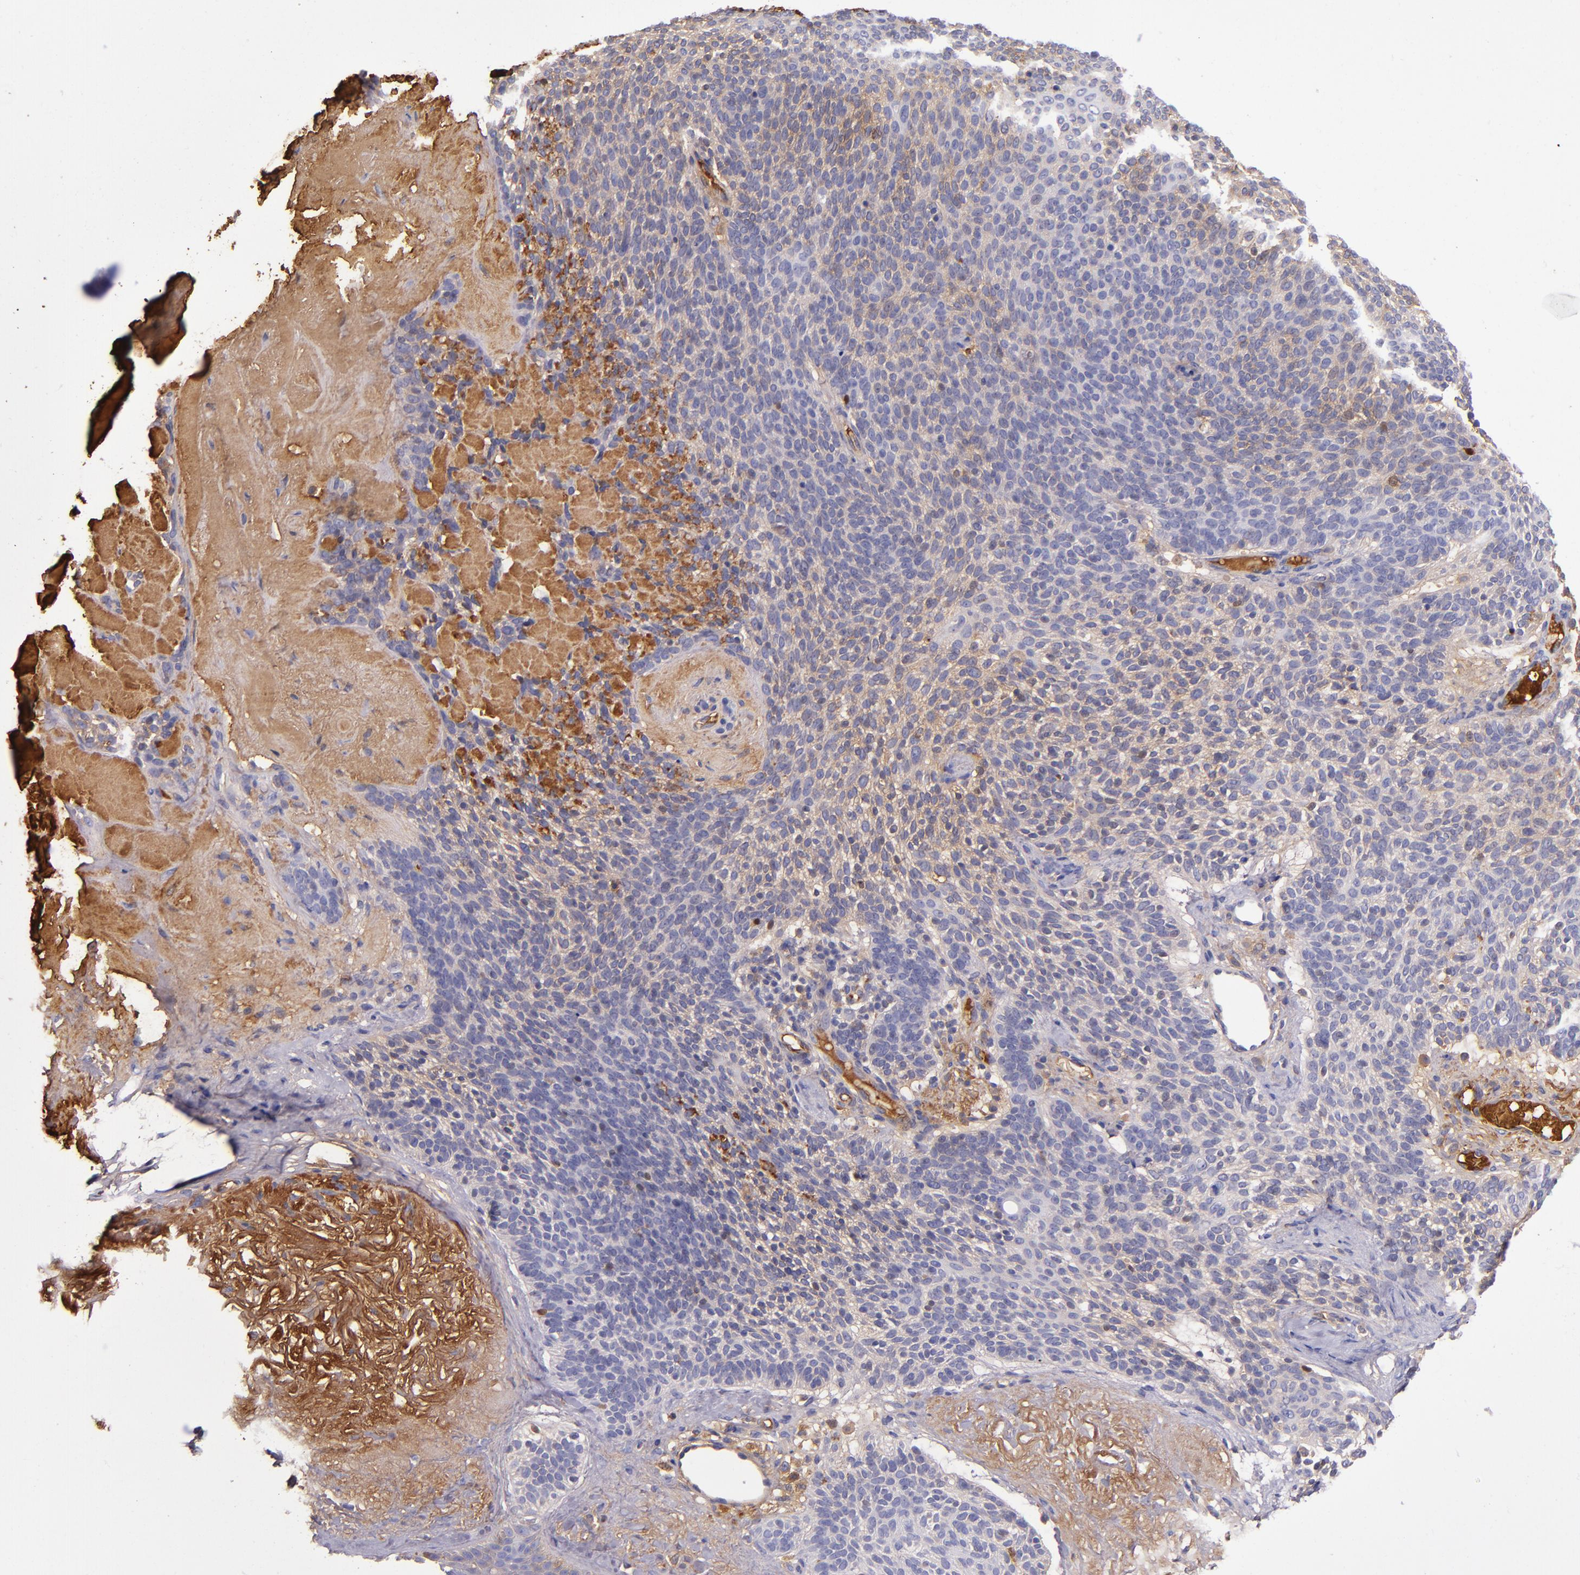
{"staining": {"intensity": "weak", "quantity": "25%-75%", "location": "cytoplasmic/membranous"}, "tissue": "skin cancer", "cell_type": "Tumor cells", "image_type": "cancer", "snomed": [{"axis": "morphology", "description": "Normal tissue, NOS"}, {"axis": "morphology", "description": "Basal cell carcinoma"}, {"axis": "topography", "description": "Skin"}], "caption": "The photomicrograph demonstrates immunohistochemical staining of skin basal cell carcinoma. There is weak cytoplasmic/membranous expression is identified in about 25%-75% of tumor cells.", "gene": "CLEC3B", "patient": {"sex": "female", "age": 70}}